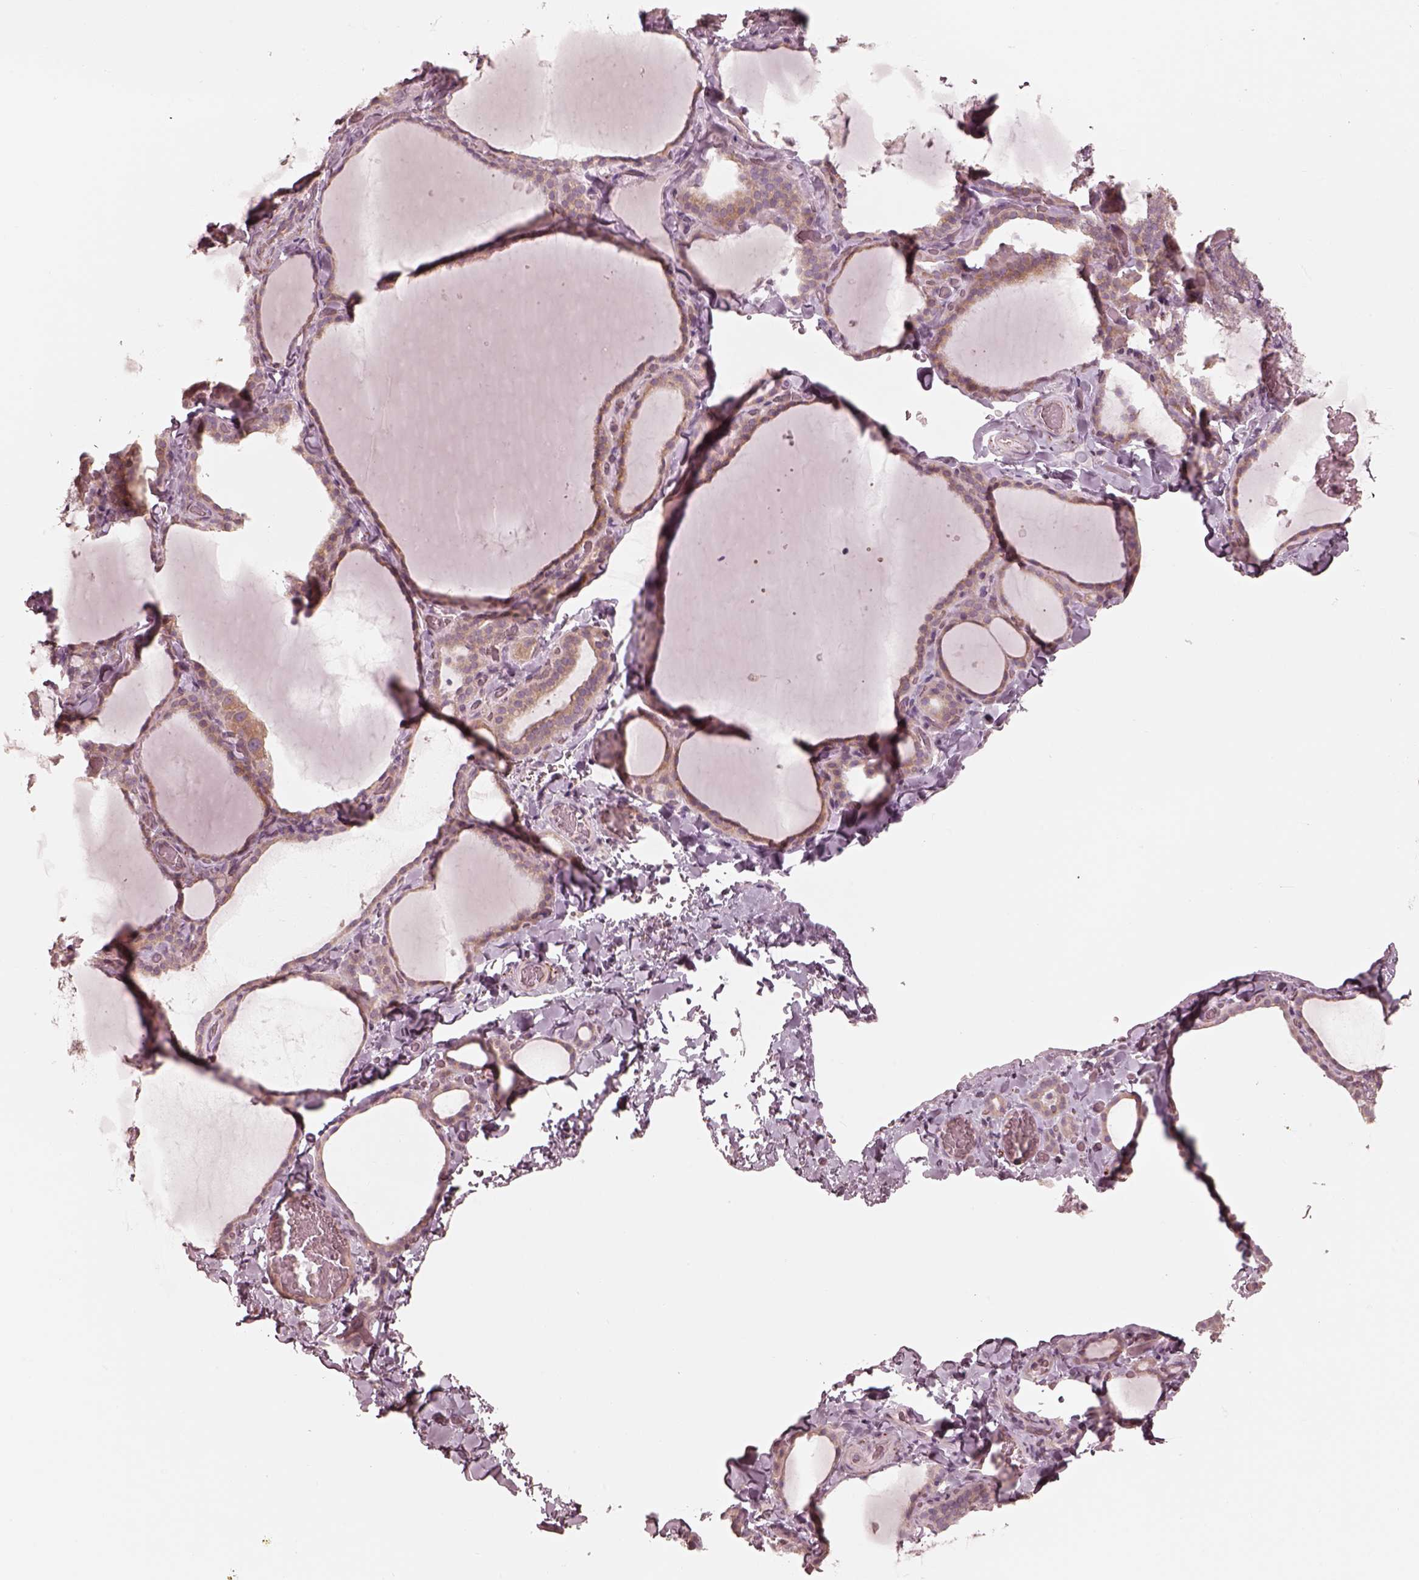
{"staining": {"intensity": "weak", "quantity": "25%-75%", "location": "cytoplasmic/membranous"}, "tissue": "thyroid gland", "cell_type": "Glandular cells", "image_type": "normal", "snomed": [{"axis": "morphology", "description": "Normal tissue, NOS"}, {"axis": "topography", "description": "Thyroid gland"}], "caption": "Thyroid gland stained for a protein displays weak cytoplasmic/membranous positivity in glandular cells. (brown staining indicates protein expression, while blue staining denotes nuclei).", "gene": "RAB3C", "patient": {"sex": "female", "age": 22}}